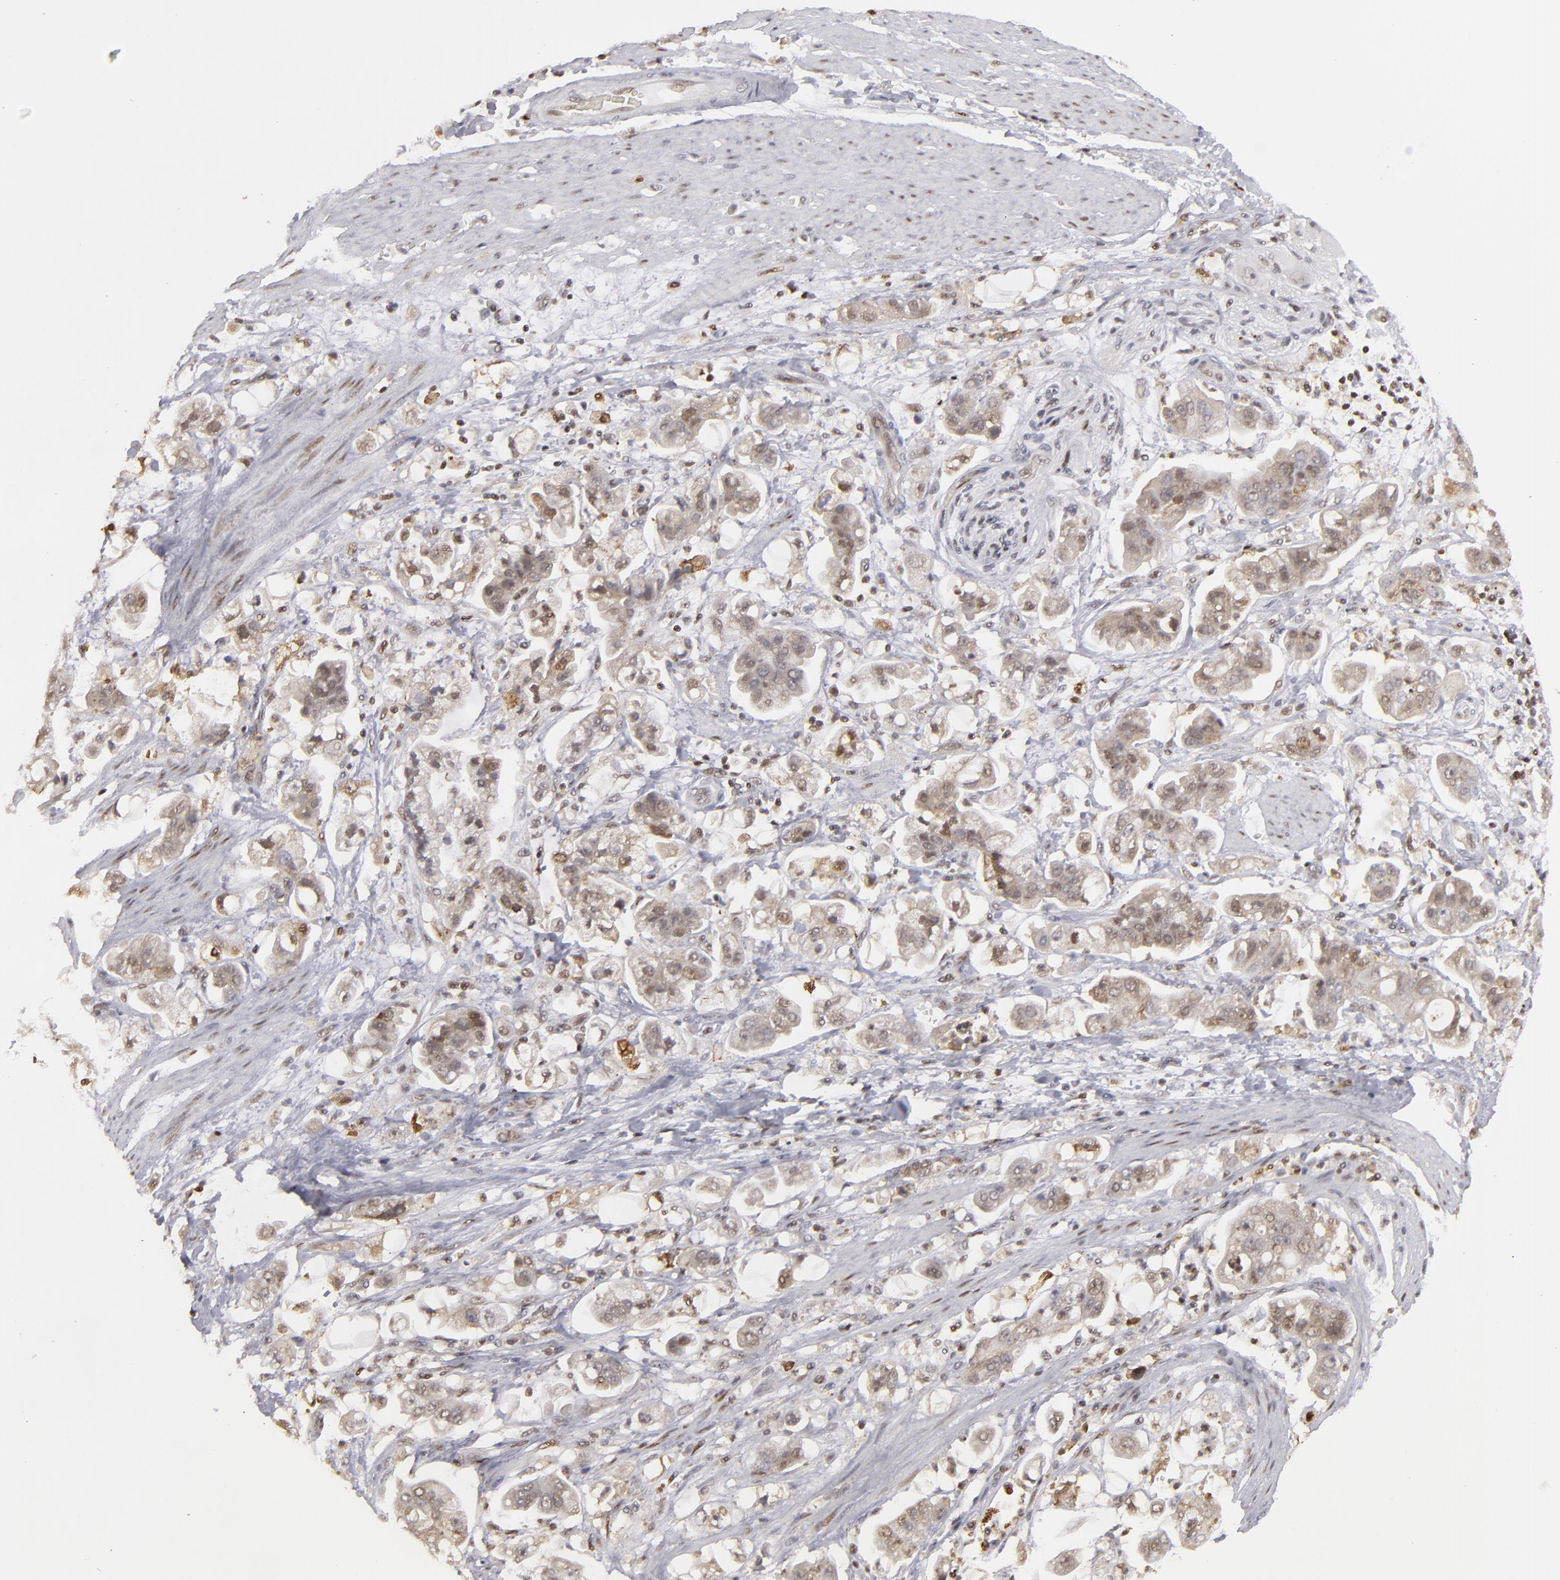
{"staining": {"intensity": "weak", "quantity": "25%-75%", "location": "cytoplasmic/membranous,nuclear"}, "tissue": "stomach cancer", "cell_type": "Tumor cells", "image_type": "cancer", "snomed": [{"axis": "morphology", "description": "Adenocarcinoma, NOS"}, {"axis": "topography", "description": "Stomach"}], "caption": "This is a photomicrograph of IHC staining of adenocarcinoma (stomach), which shows weak positivity in the cytoplasmic/membranous and nuclear of tumor cells.", "gene": "GSR", "patient": {"sex": "male", "age": 62}}